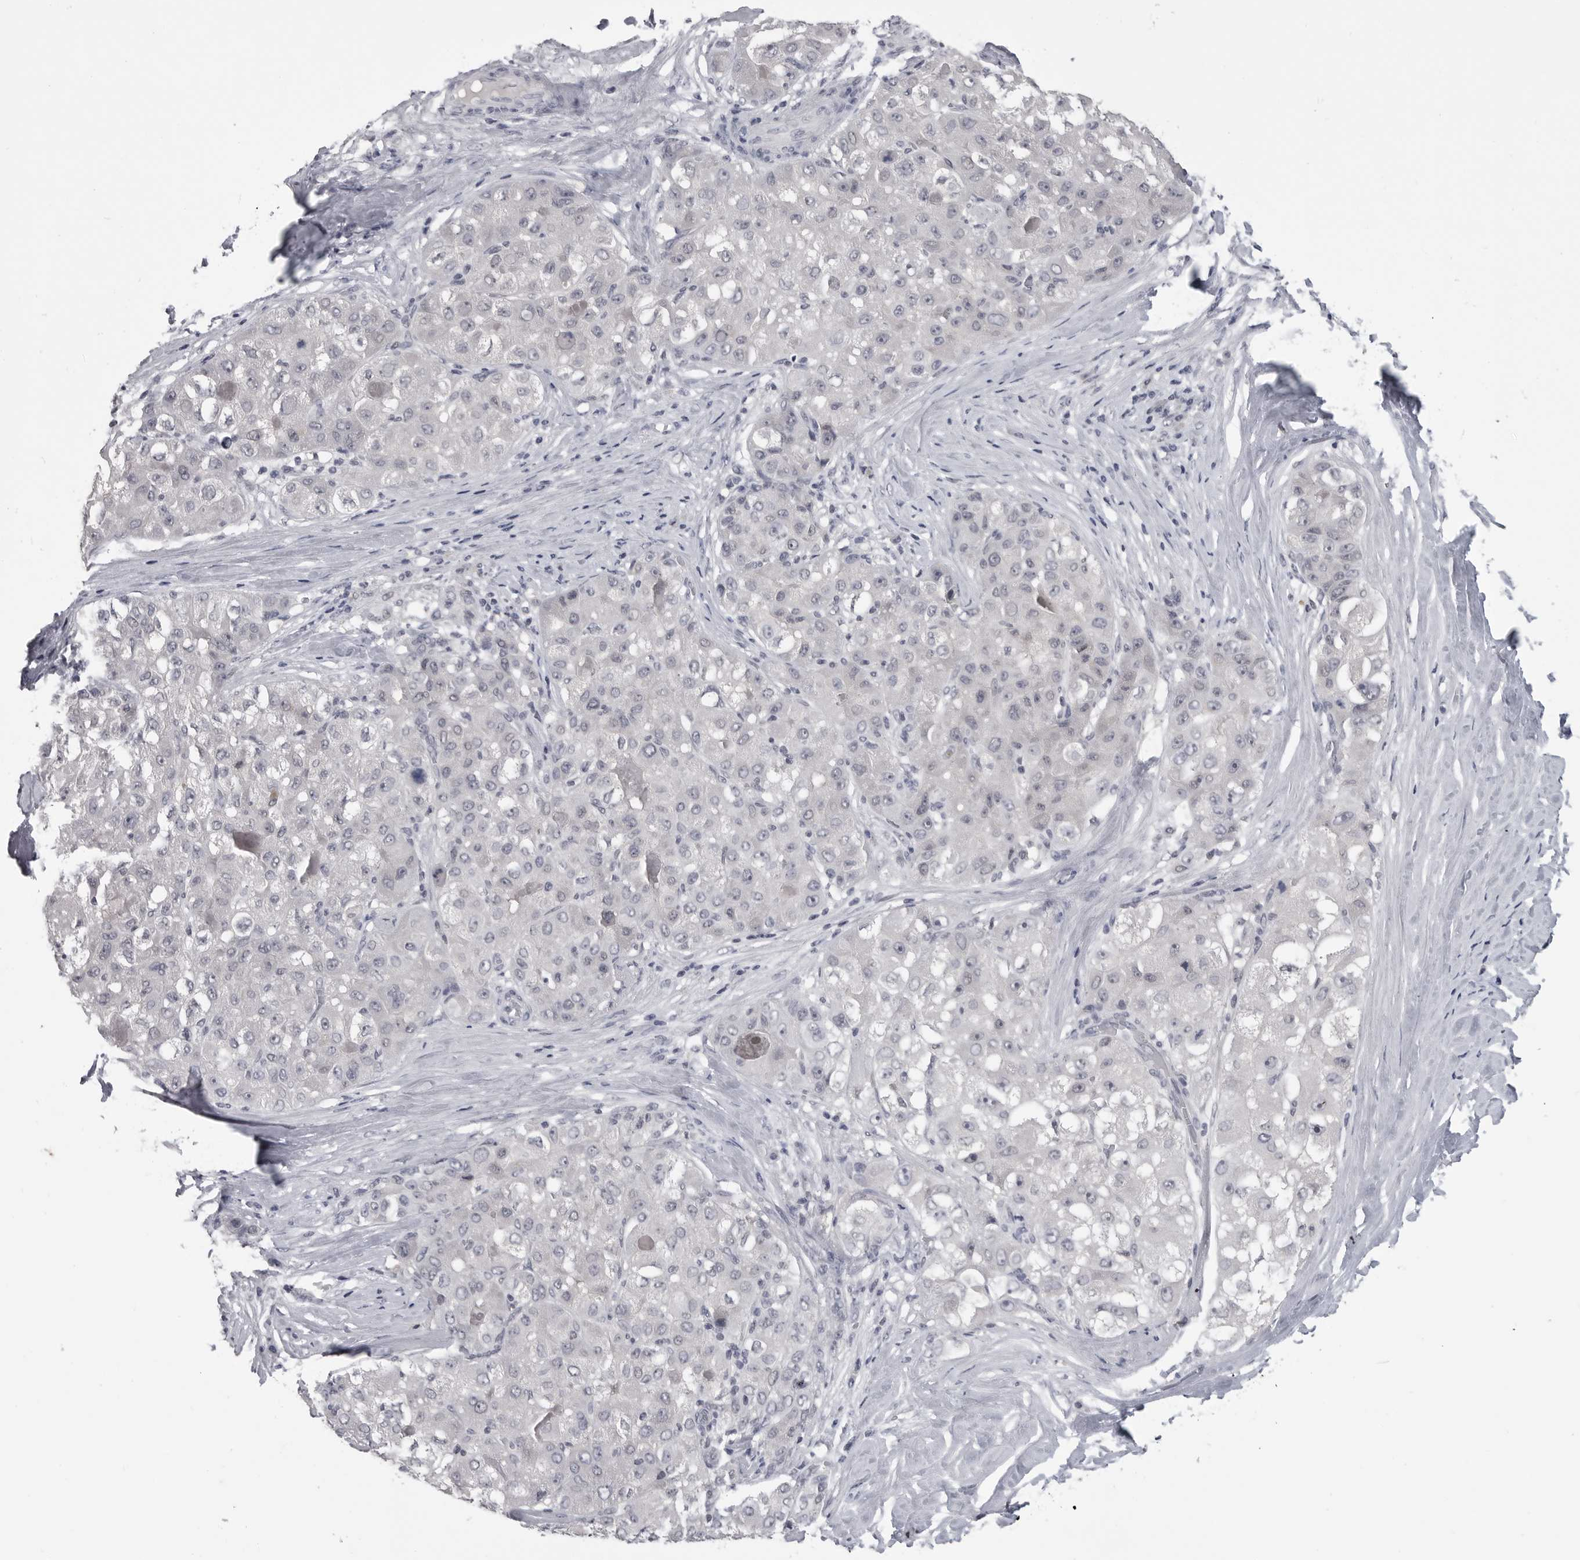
{"staining": {"intensity": "negative", "quantity": "none", "location": "none"}, "tissue": "liver cancer", "cell_type": "Tumor cells", "image_type": "cancer", "snomed": [{"axis": "morphology", "description": "Carcinoma, Hepatocellular, NOS"}, {"axis": "topography", "description": "Liver"}], "caption": "Protein analysis of hepatocellular carcinoma (liver) displays no significant positivity in tumor cells.", "gene": "DLG2", "patient": {"sex": "male", "age": 80}}